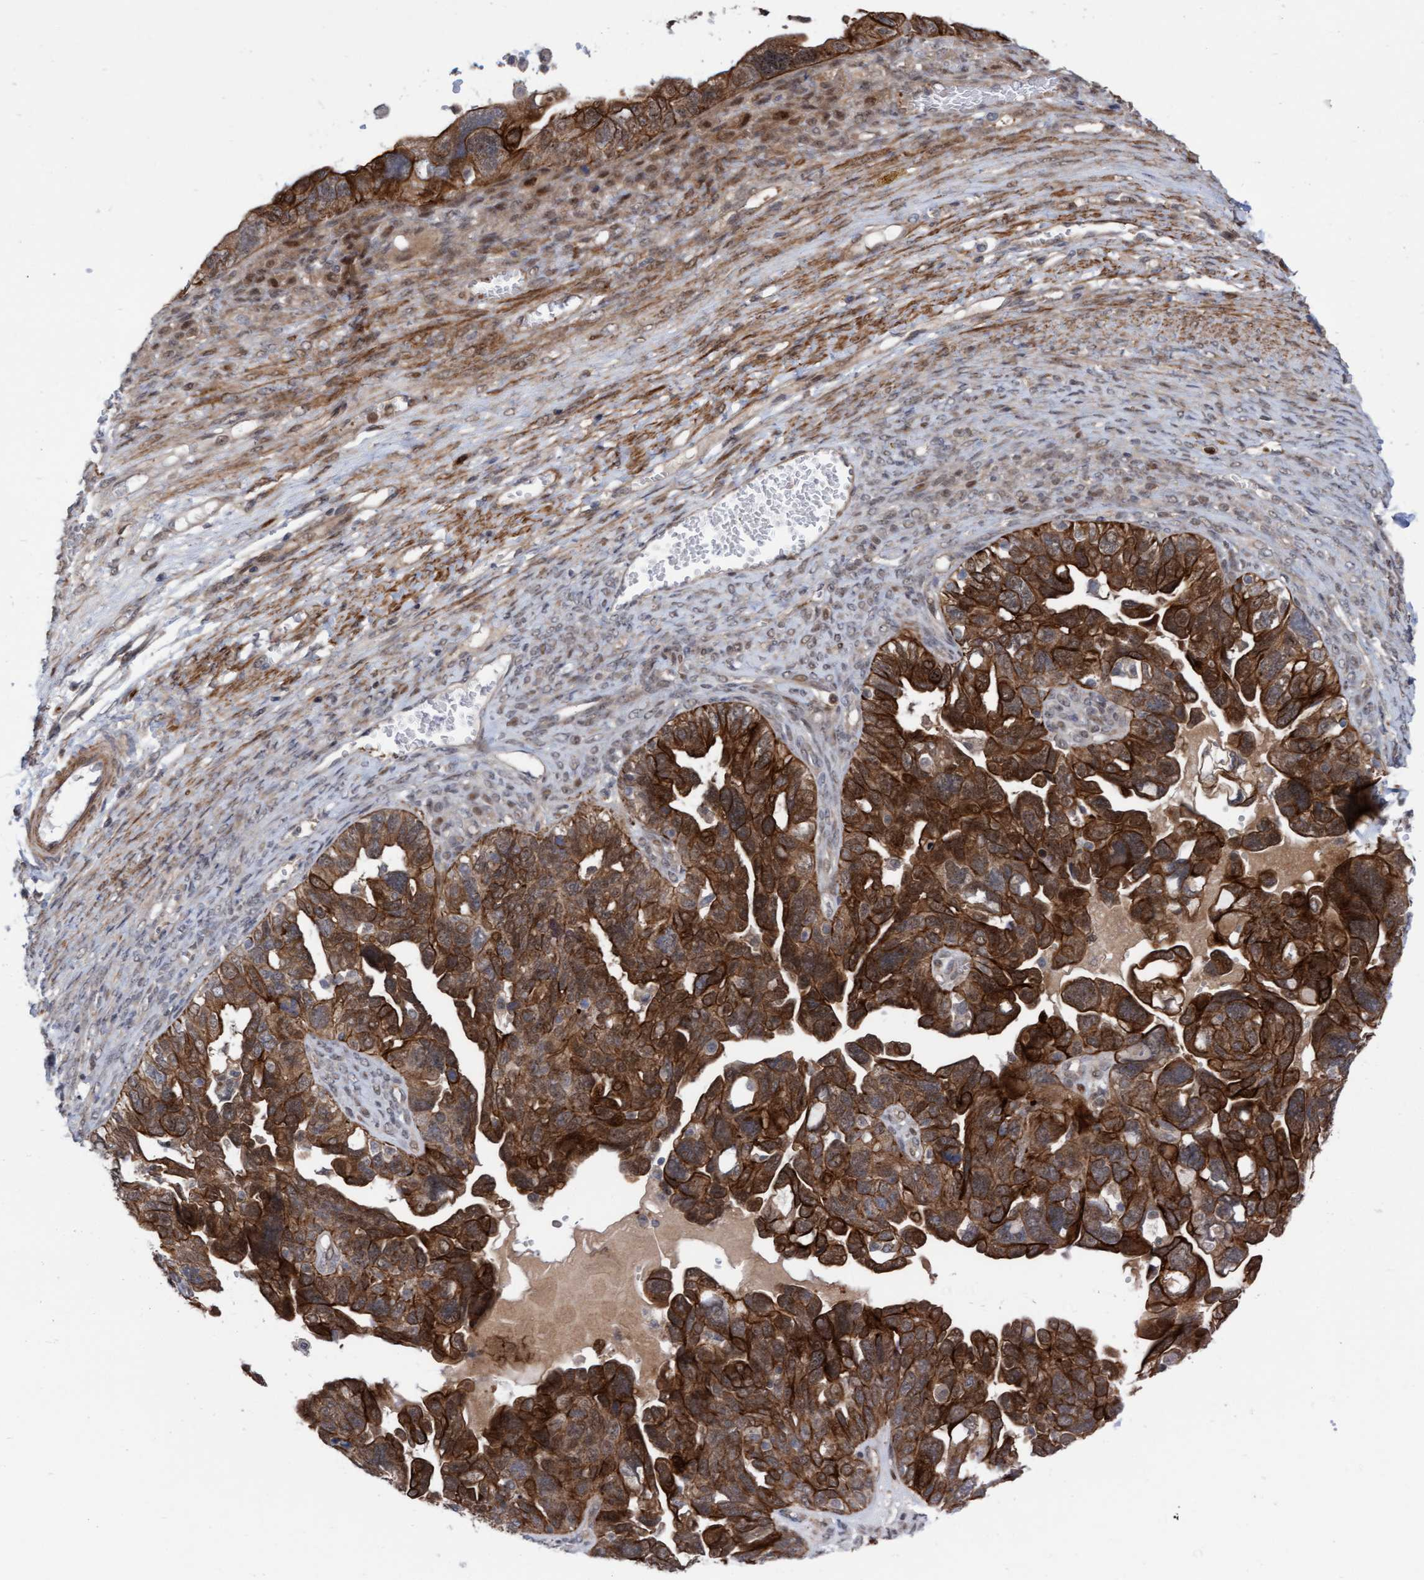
{"staining": {"intensity": "strong", "quantity": ">75%", "location": "cytoplasmic/membranous"}, "tissue": "ovarian cancer", "cell_type": "Tumor cells", "image_type": "cancer", "snomed": [{"axis": "morphology", "description": "Cystadenocarcinoma, serous, NOS"}, {"axis": "topography", "description": "Ovary"}], "caption": "Tumor cells demonstrate strong cytoplasmic/membranous positivity in approximately >75% of cells in serous cystadenocarcinoma (ovarian). Using DAB (3,3'-diaminobenzidine) (brown) and hematoxylin (blue) stains, captured at high magnification using brightfield microscopy.", "gene": "RAP1GAP2", "patient": {"sex": "female", "age": 79}}